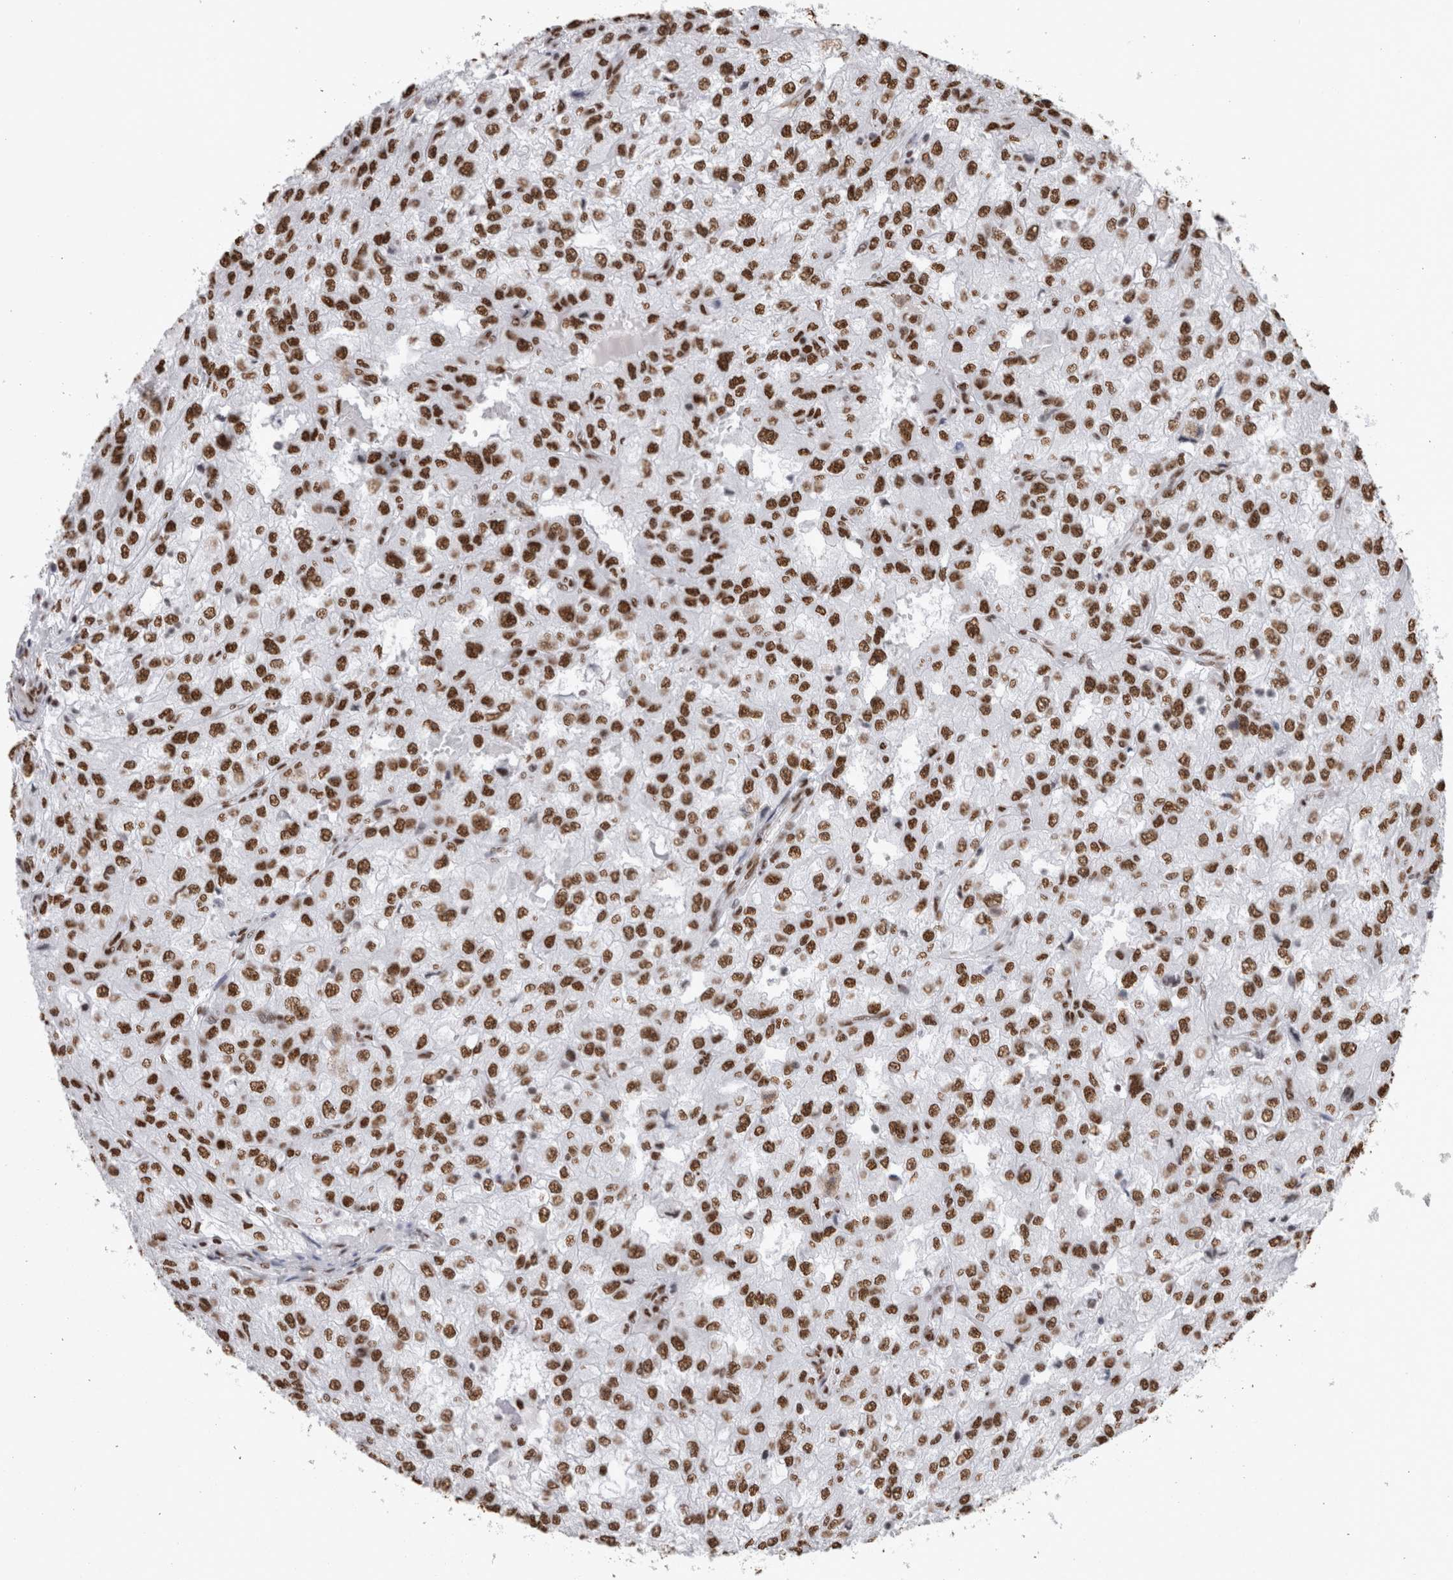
{"staining": {"intensity": "strong", "quantity": ">75%", "location": "nuclear"}, "tissue": "renal cancer", "cell_type": "Tumor cells", "image_type": "cancer", "snomed": [{"axis": "morphology", "description": "Adenocarcinoma, NOS"}, {"axis": "topography", "description": "Kidney"}], "caption": "Strong nuclear staining for a protein is appreciated in approximately >75% of tumor cells of adenocarcinoma (renal) using immunohistochemistry.", "gene": "HNRNPM", "patient": {"sex": "female", "age": 54}}